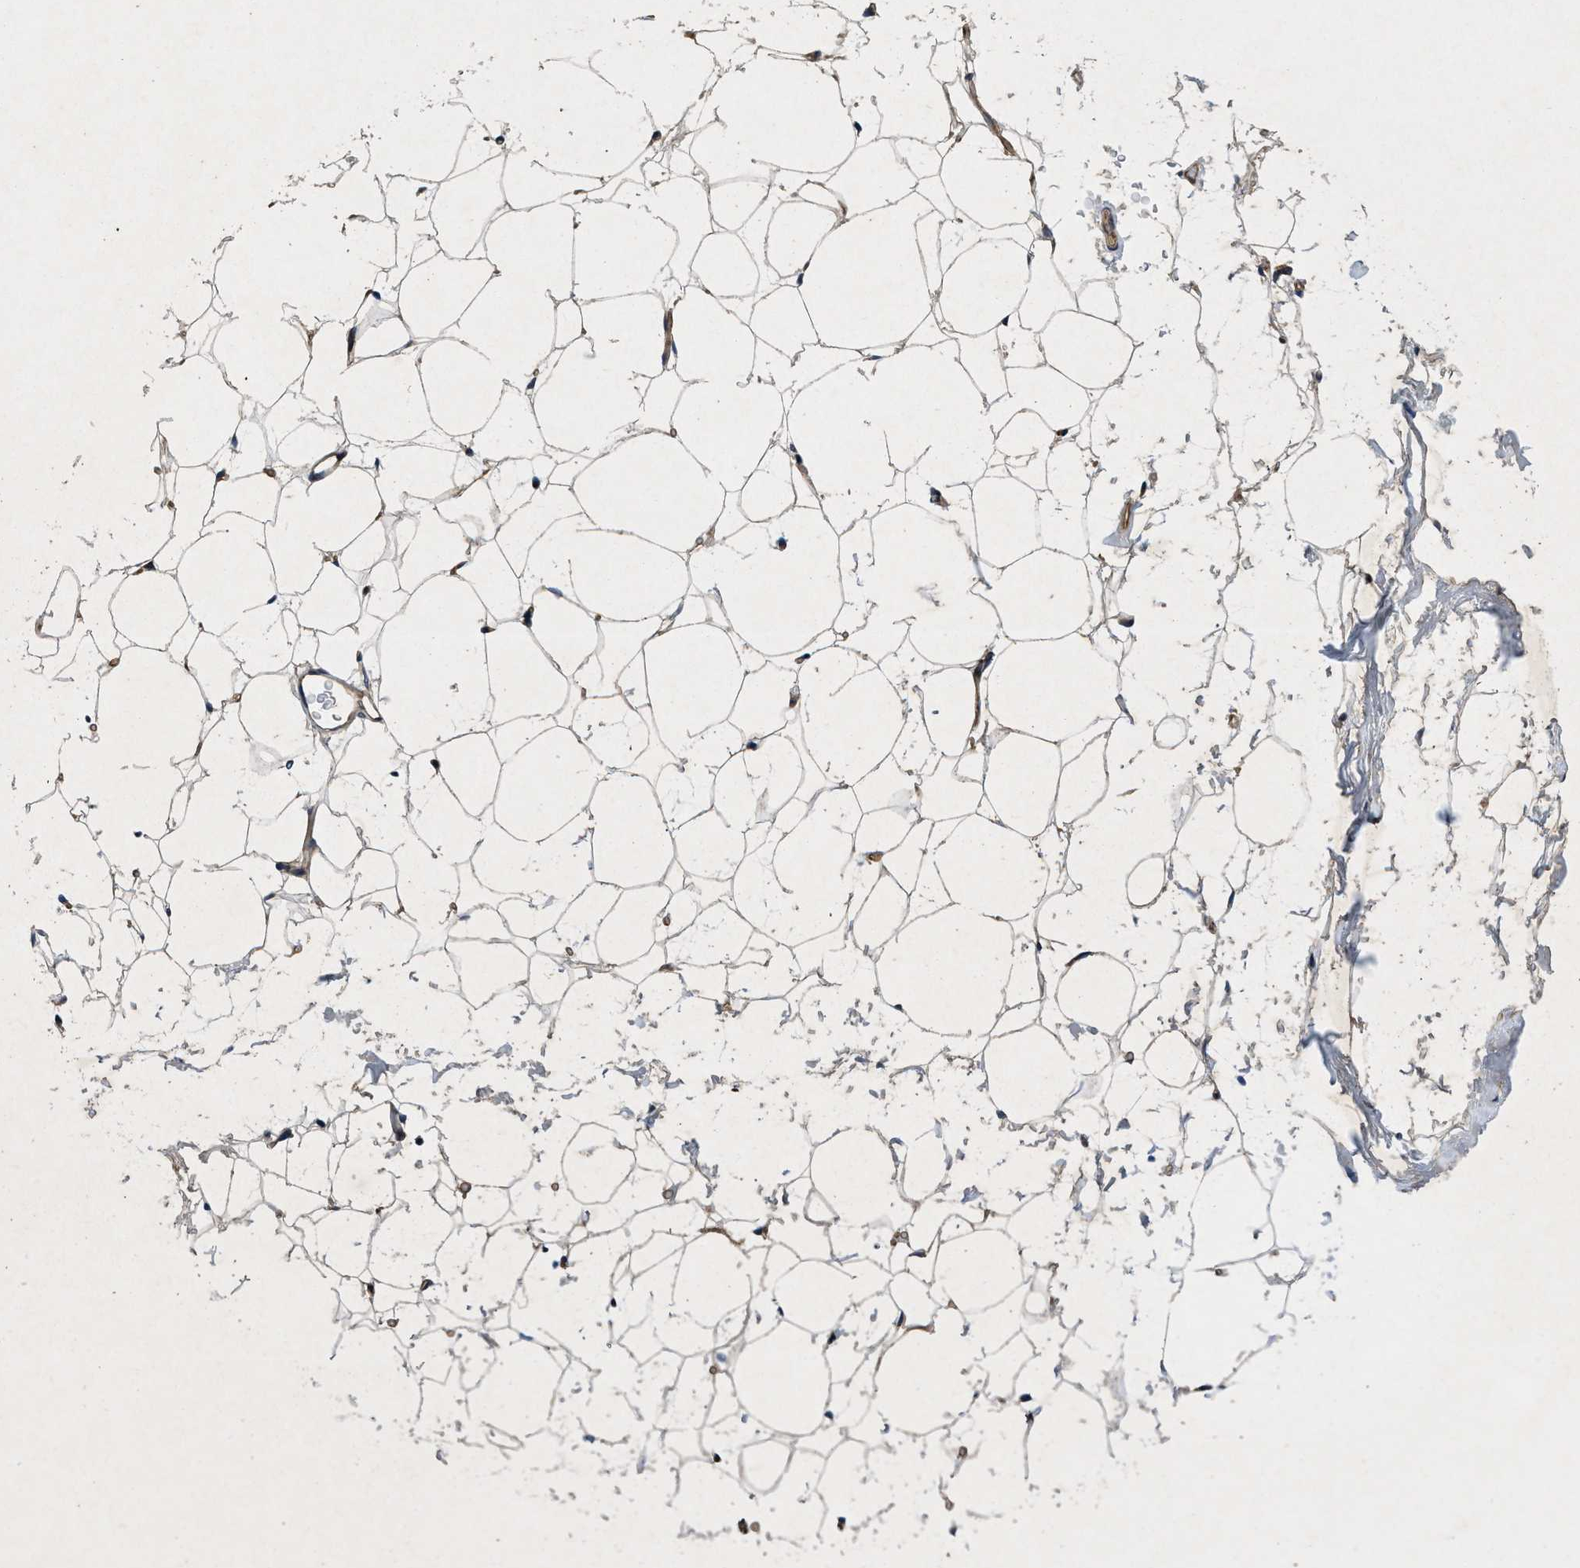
{"staining": {"intensity": "moderate", "quantity": "25%-75%", "location": "cytoplasmic/membranous"}, "tissue": "adipose tissue", "cell_type": "Adipocytes", "image_type": "normal", "snomed": [{"axis": "morphology", "description": "Normal tissue, NOS"}, {"axis": "topography", "description": "Breast"}, {"axis": "topography", "description": "Soft tissue"}], "caption": "This photomicrograph displays immunohistochemistry (IHC) staining of benign human adipose tissue, with medium moderate cytoplasmic/membranous expression in approximately 25%-75% of adipocytes.", "gene": "HSPA12B", "patient": {"sex": "female", "age": 75}}